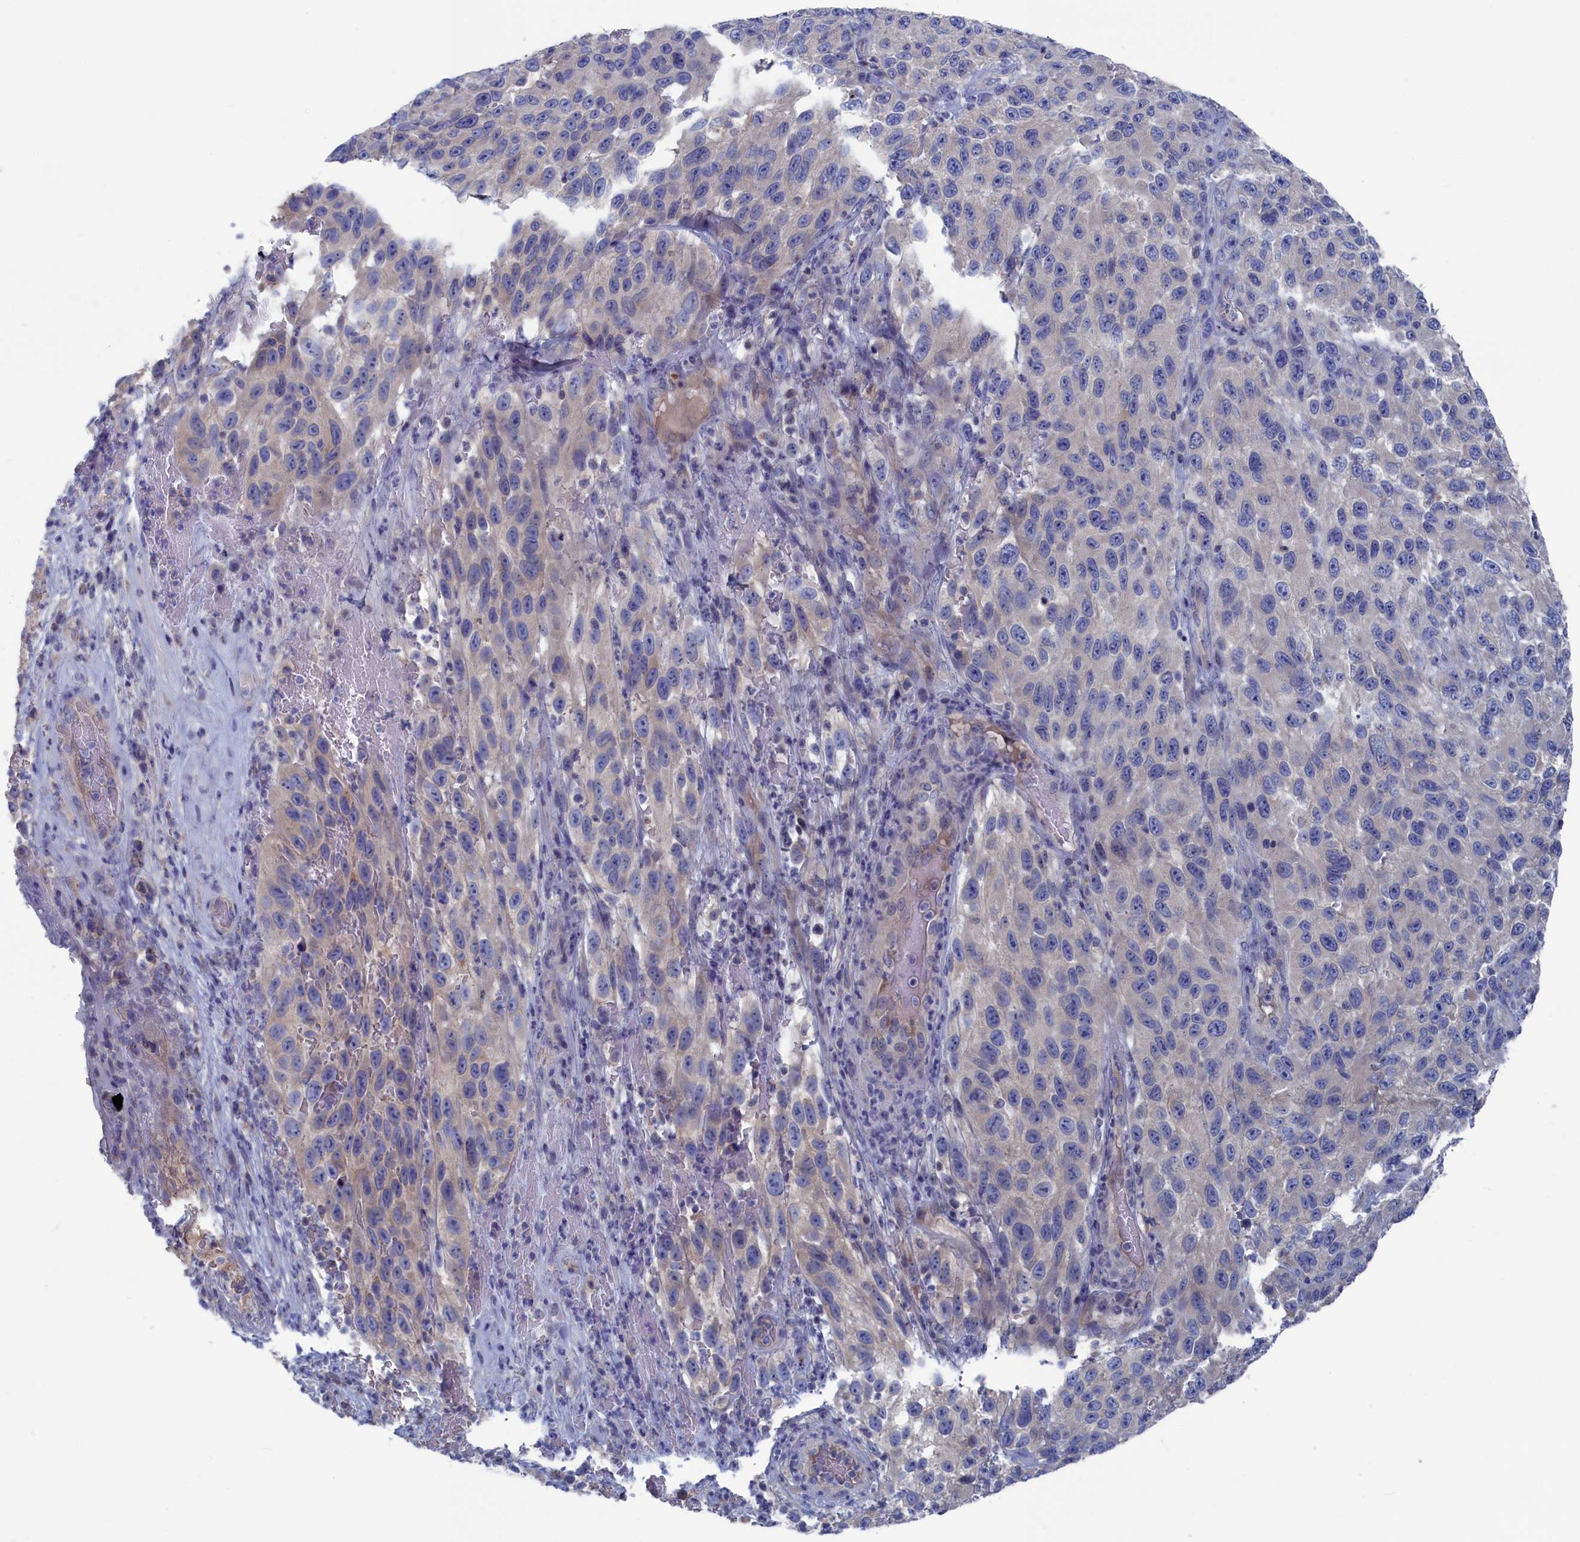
{"staining": {"intensity": "weak", "quantity": "<25%", "location": "cytoplasmic/membranous"}, "tissue": "melanoma", "cell_type": "Tumor cells", "image_type": "cancer", "snomed": [{"axis": "morphology", "description": "Malignant melanoma, NOS"}, {"axis": "topography", "description": "Skin"}], "caption": "Melanoma stained for a protein using immunohistochemistry reveals no staining tumor cells.", "gene": "CEND1", "patient": {"sex": "female", "age": 96}}